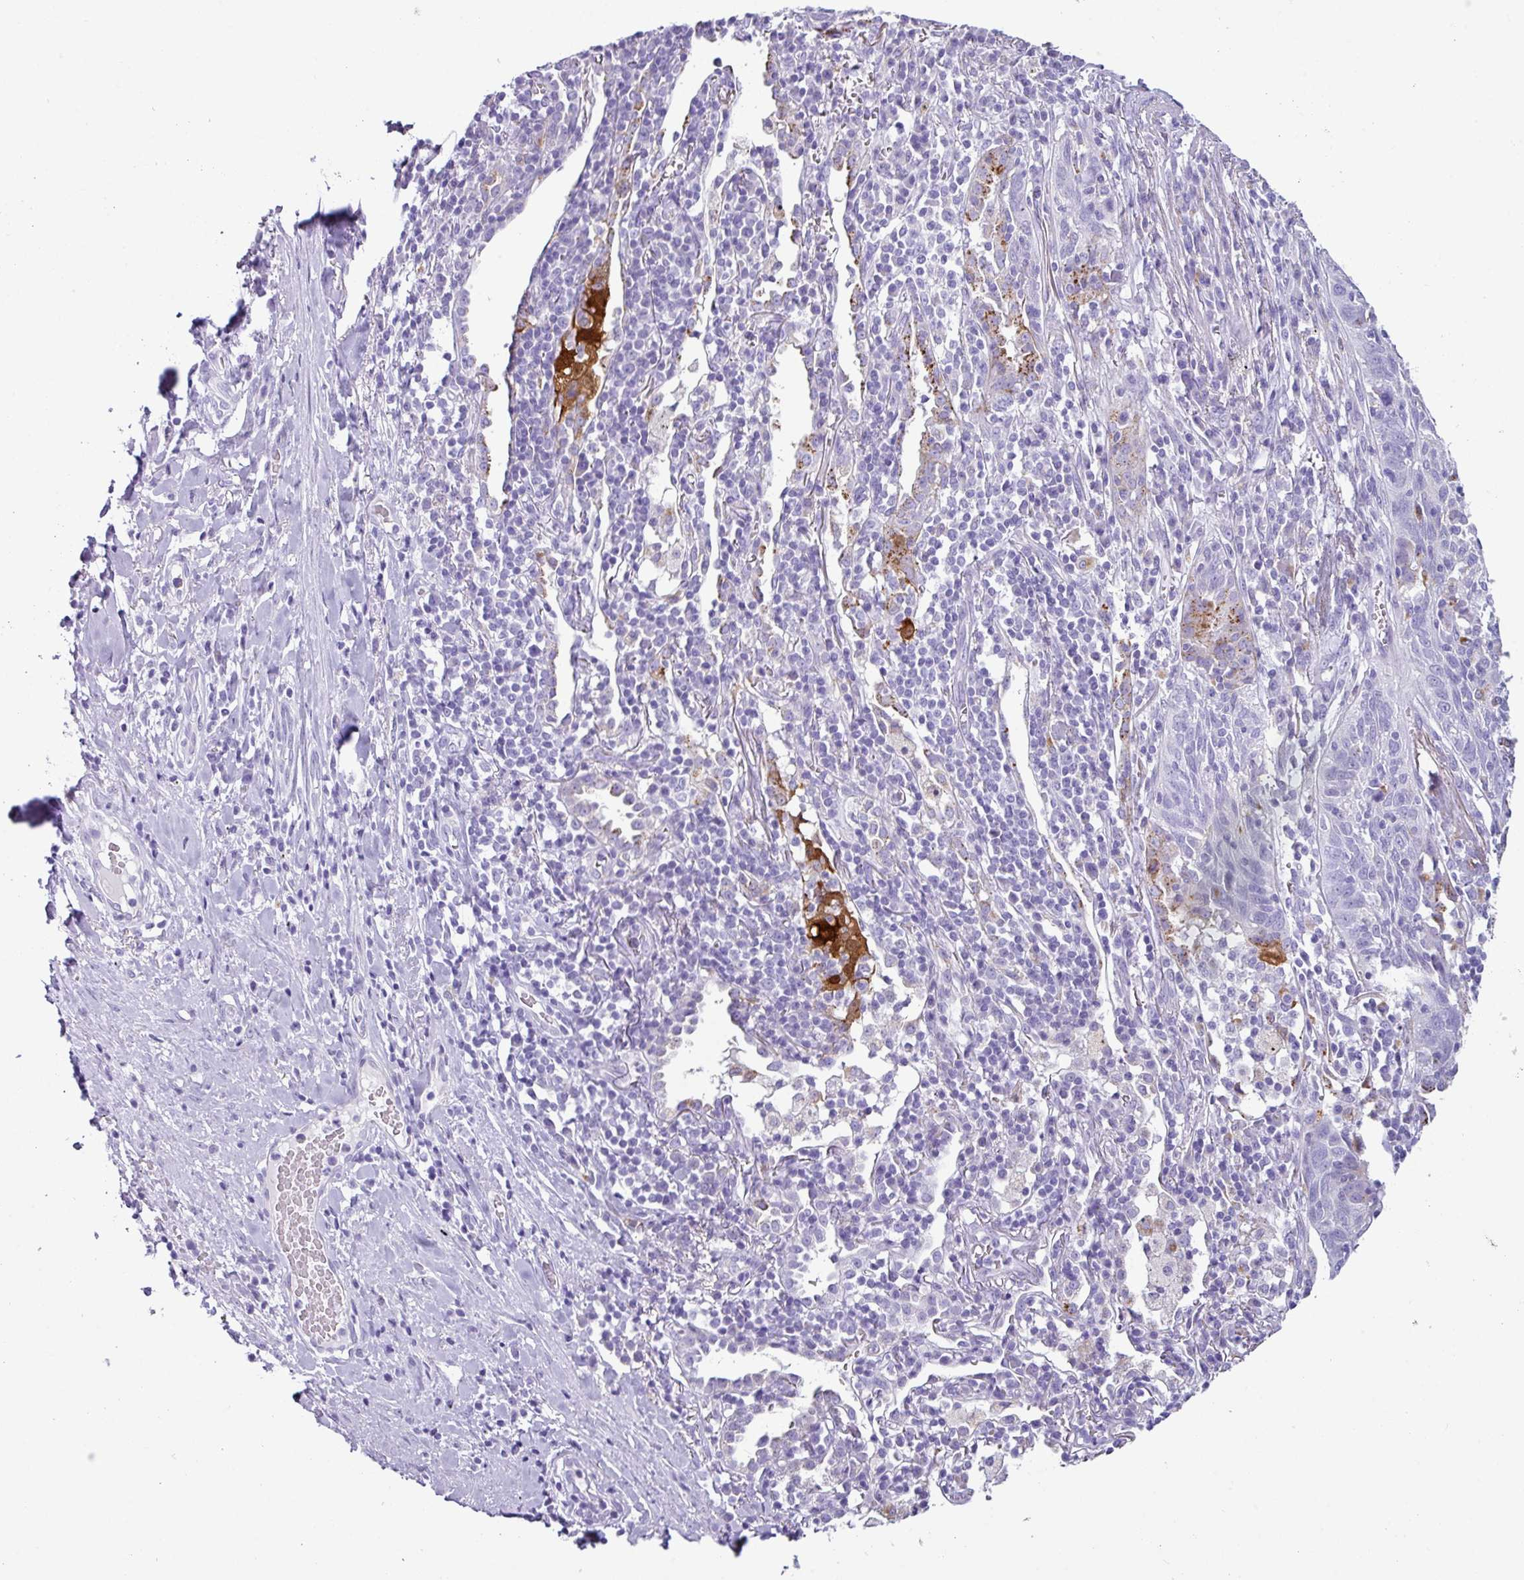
{"staining": {"intensity": "moderate", "quantity": "<25%", "location": "cytoplasmic/membranous"}, "tissue": "lung cancer", "cell_type": "Tumor cells", "image_type": "cancer", "snomed": [{"axis": "morphology", "description": "Squamous cell carcinoma, NOS"}, {"axis": "topography", "description": "Lung"}], "caption": "This is an image of IHC staining of lung cancer (squamous cell carcinoma), which shows moderate positivity in the cytoplasmic/membranous of tumor cells.", "gene": "NCCRP1", "patient": {"sex": "female", "age": 66}}